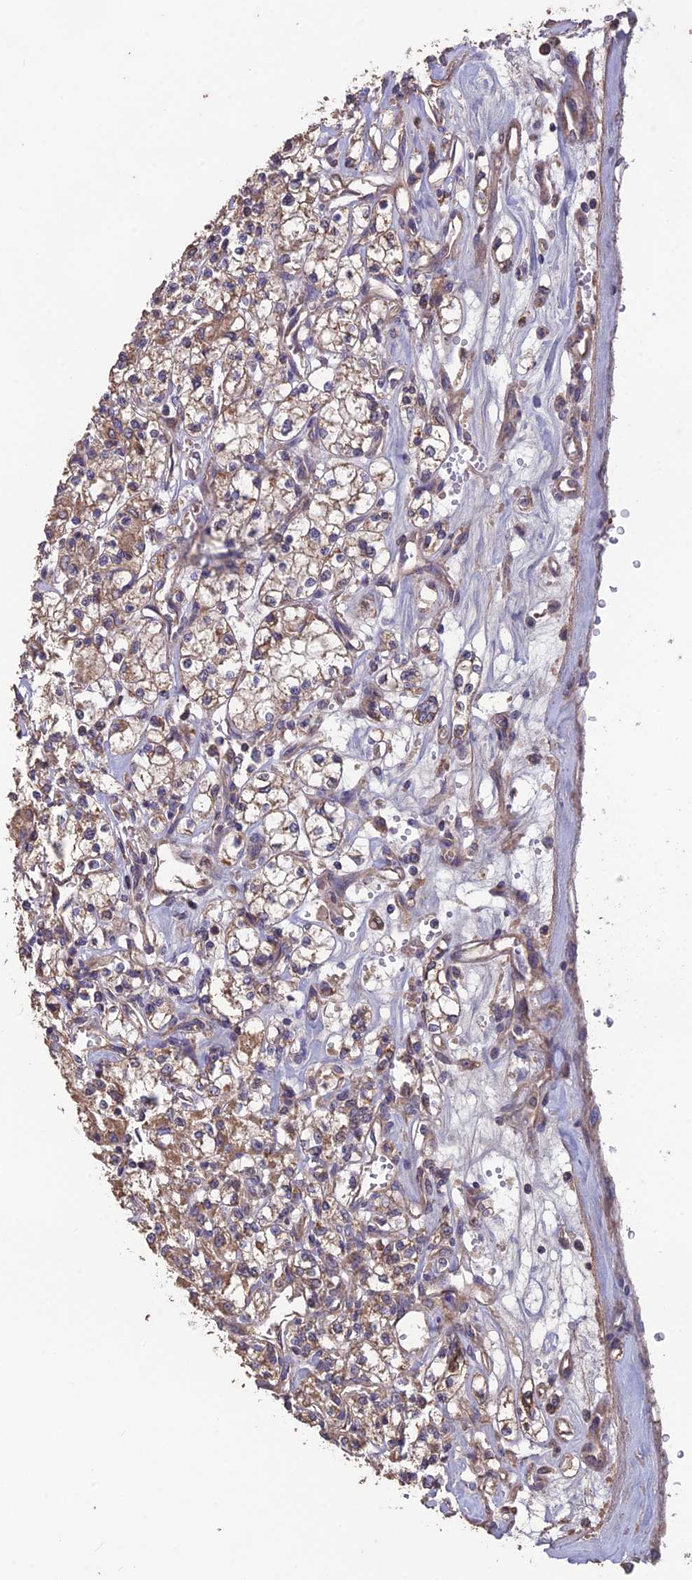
{"staining": {"intensity": "moderate", "quantity": ">75%", "location": "cytoplasmic/membranous"}, "tissue": "renal cancer", "cell_type": "Tumor cells", "image_type": "cancer", "snomed": [{"axis": "morphology", "description": "Adenocarcinoma, NOS"}, {"axis": "topography", "description": "Kidney"}], "caption": "This micrograph displays immunohistochemistry (IHC) staining of renal adenocarcinoma, with medium moderate cytoplasmic/membranous positivity in about >75% of tumor cells.", "gene": "SHISA5", "patient": {"sex": "female", "age": 59}}